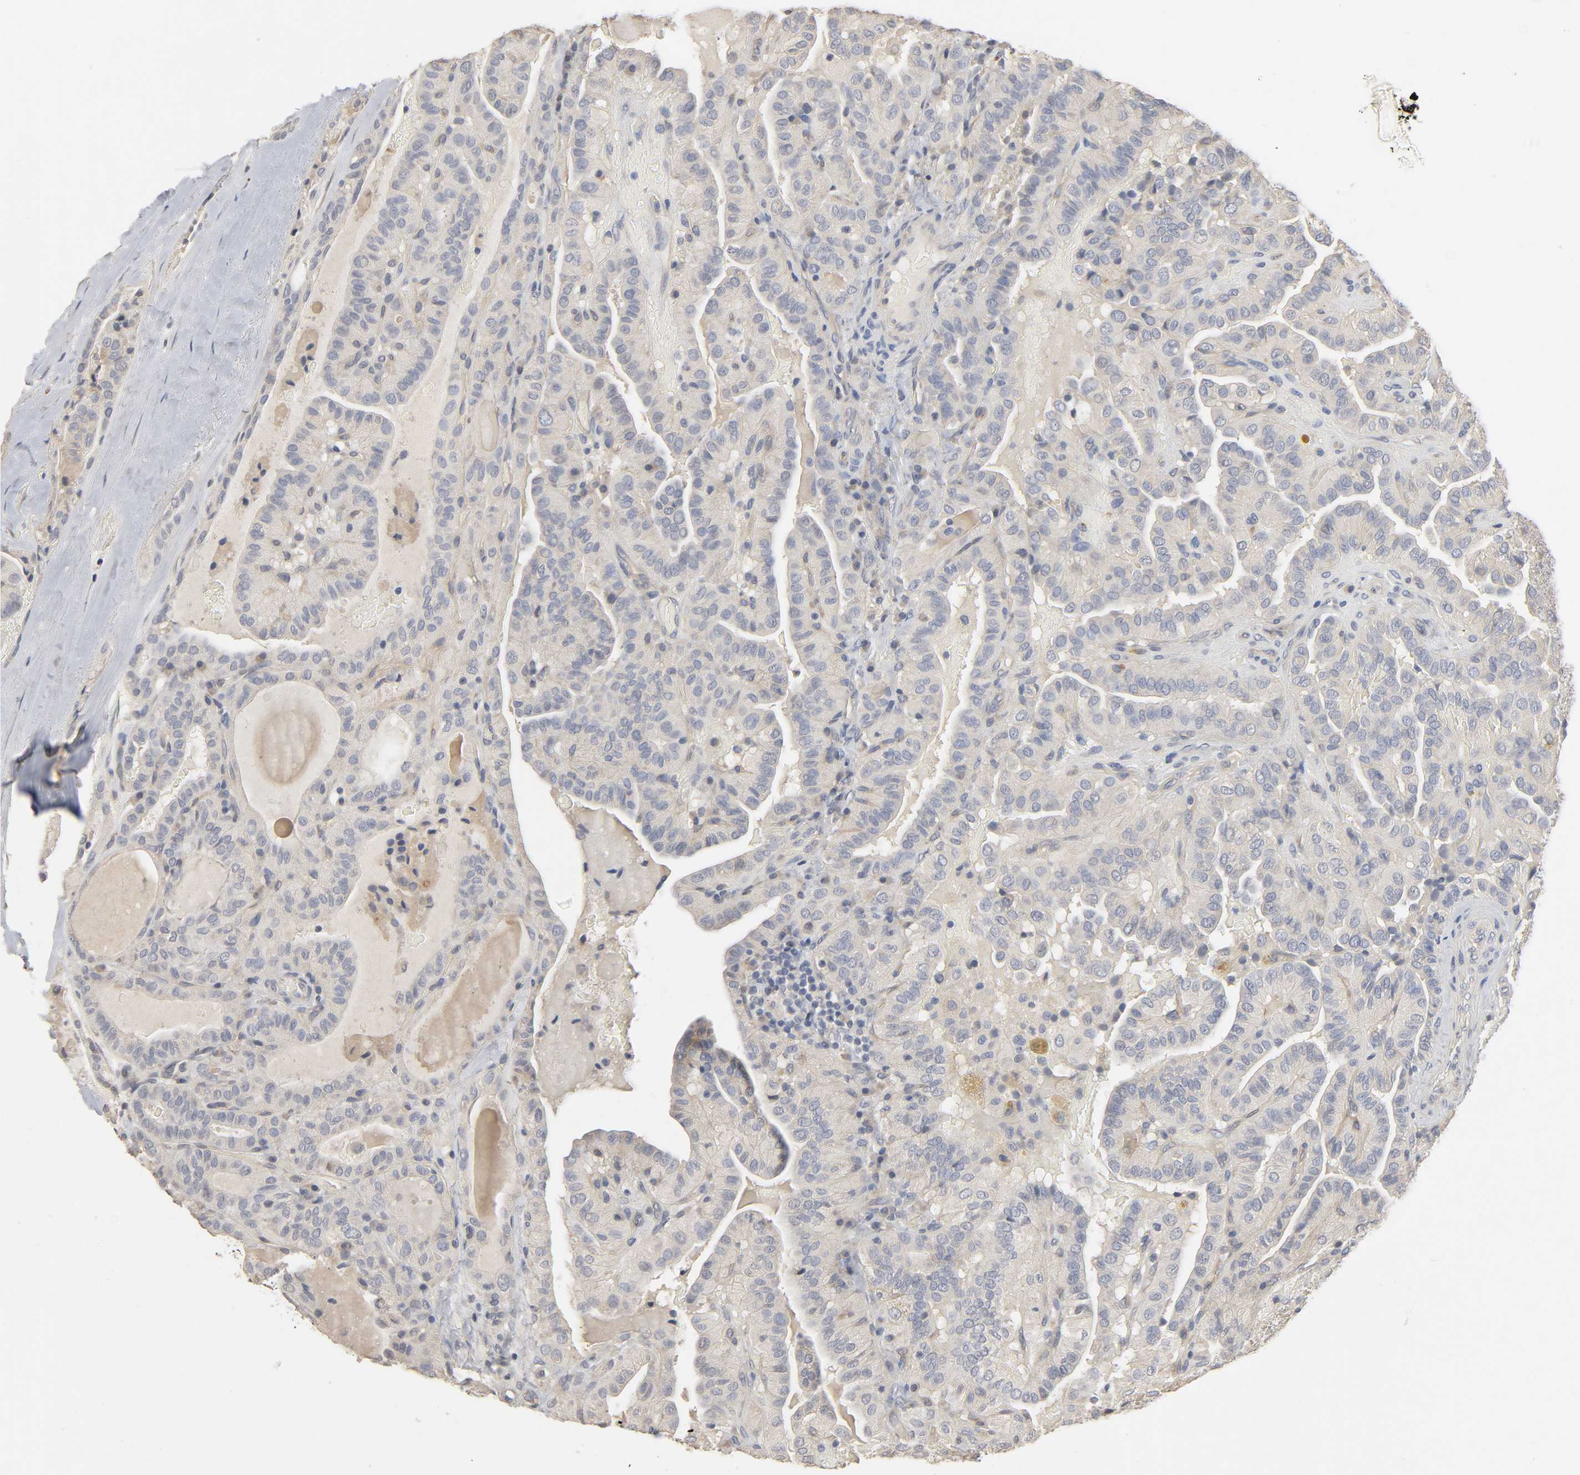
{"staining": {"intensity": "negative", "quantity": "none", "location": "none"}, "tissue": "thyroid cancer", "cell_type": "Tumor cells", "image_type": "cancer", "snomed": [{"axis": "morphology", "description": "Papillary adenocarcinoma, NOS"}, {"axis": "topography", "description": "Thyroid gland"}], "caption": "The photomicrograph reveals no staining of tumor cells in thyroid cancer (papillary adenocarcinoma).", "gene": "SLC10A2", "patient": {"sex": "male", "age": 77}}